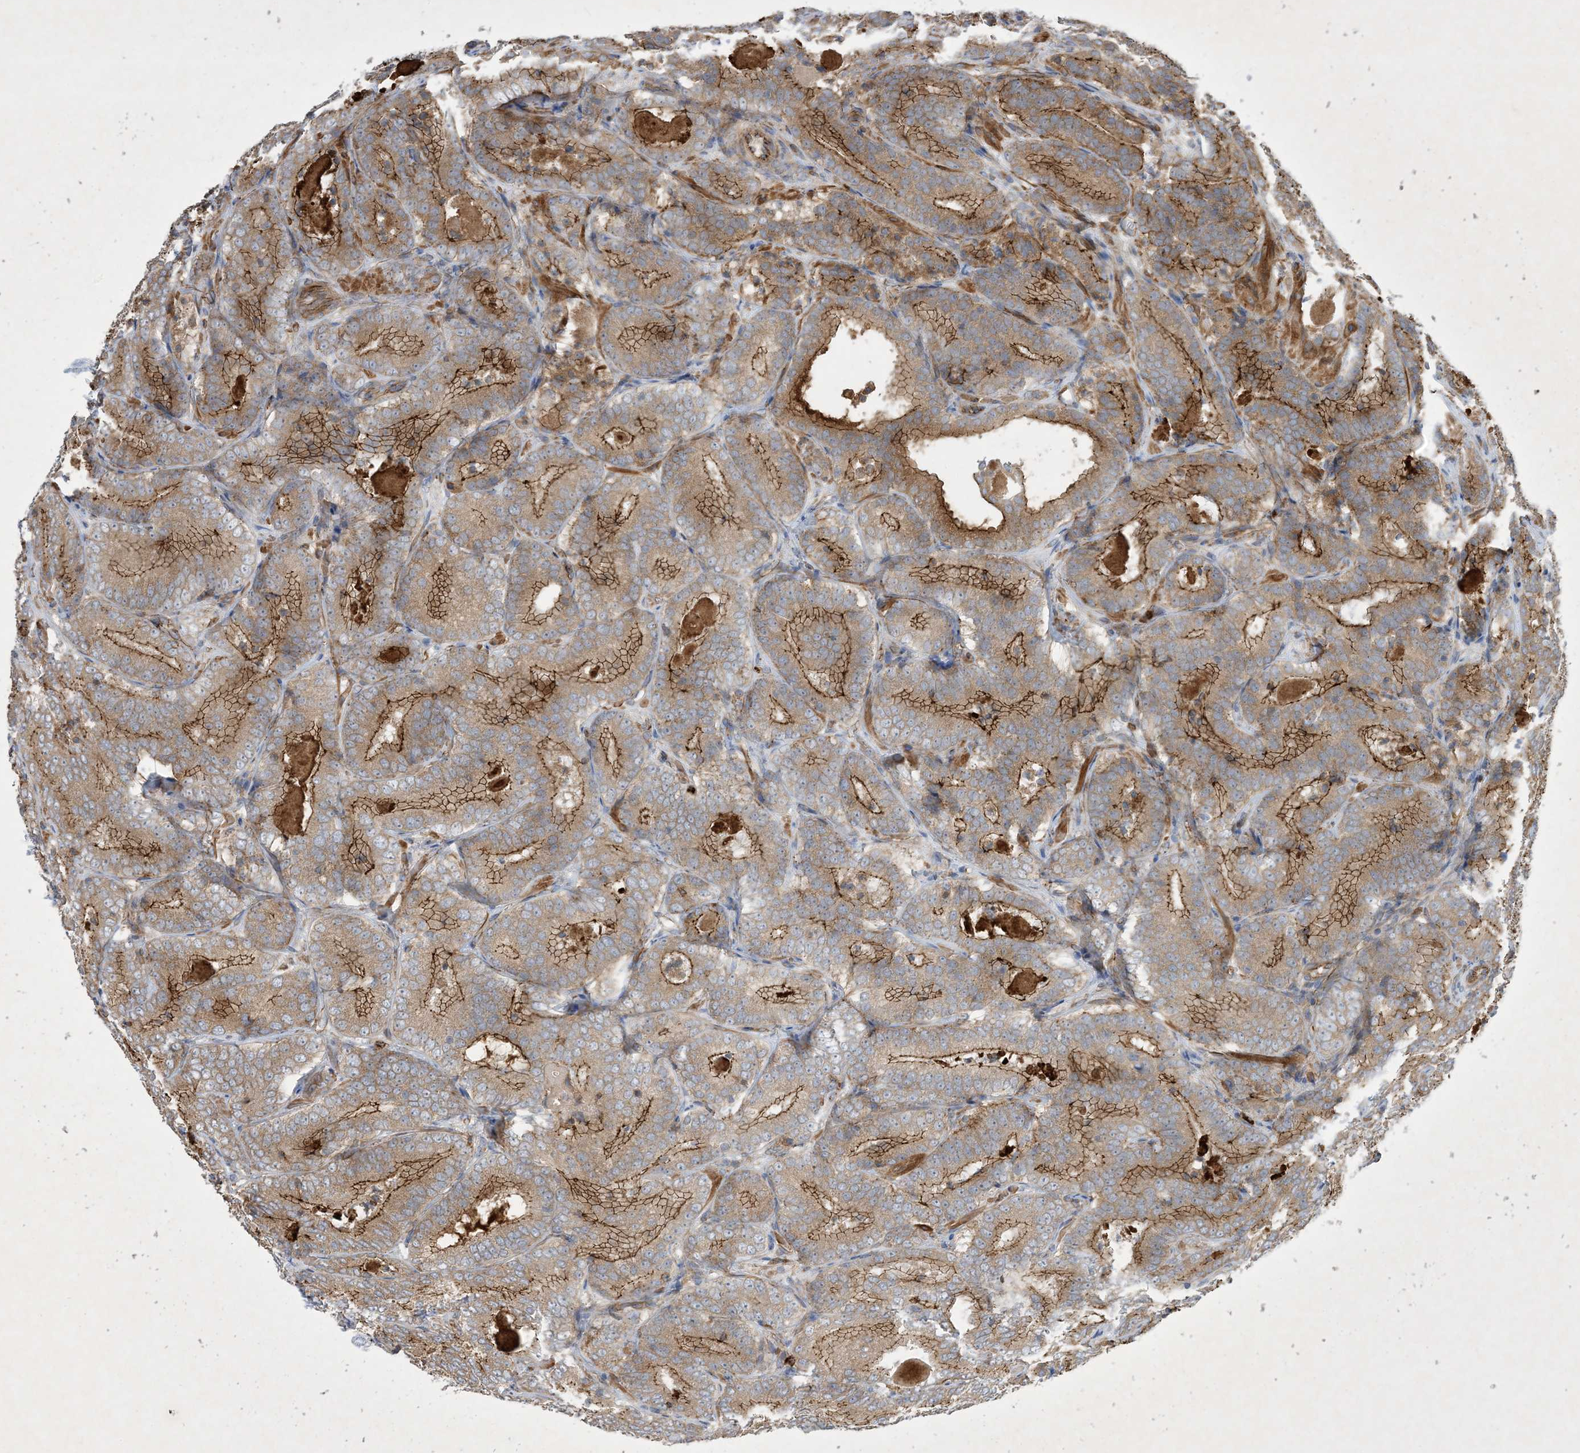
{"staining": {"intensity": "moderate", "quantity": ">75%", "location": "cytoplasmic/membranous"}, "tissue": "prostate cancer", "cell_type": "Tumor cells", "image_type": "cancer", "snomed": [{"axis": "morphology", "description": "Adenocarcinoma, High grade"}, {"axis": "topography", "description": "Prostate"}], "caption": "Brown immunohistochemical staining in human prostate adenocarcinoma (high-grade) demonstrates moderate cytoplasmic/membranous staining in approximately >75% of tumor cells.", "gene": "OTOP1", "patient": {"sex": "male", "age": 57}}